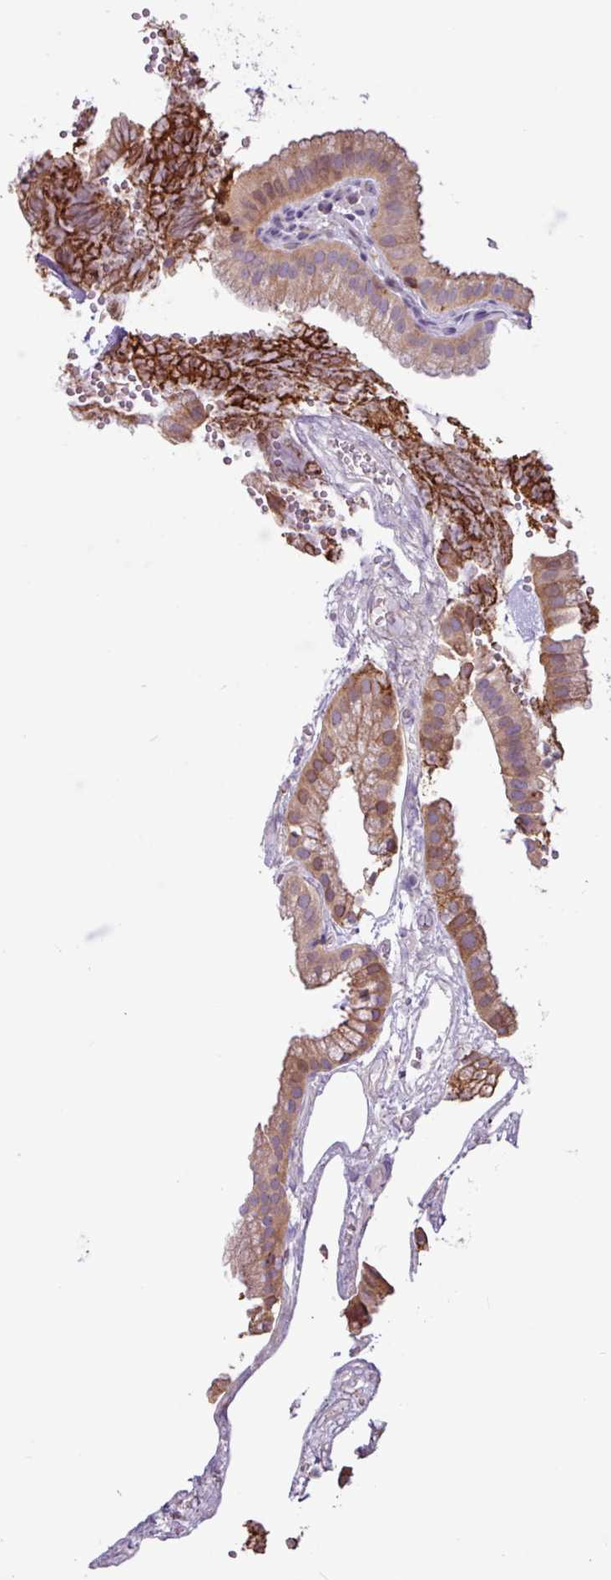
{"staining": {"intensity": "moderate", "quantity": "25%-75%", "location": "cytoplasmic/membranous"}, "tissue": "gallbladder", "cell_type": "Glandular cells", "image_type": "normal", "snomed": [{"axis": "morphology", "description": "Normal tissue, NOS"}, {"axis": "topography", "description": "Gallbladder"}], "caption": "The micrograph reveals immunohistochemical staining of unremarkable gallbladder. There is moderate cytoplasmic/membranous expression is appreciated in about 25%-75% of glandular cells.", "gene": "ACTR3B", "patient": {"sex": "female", "age": 63}}